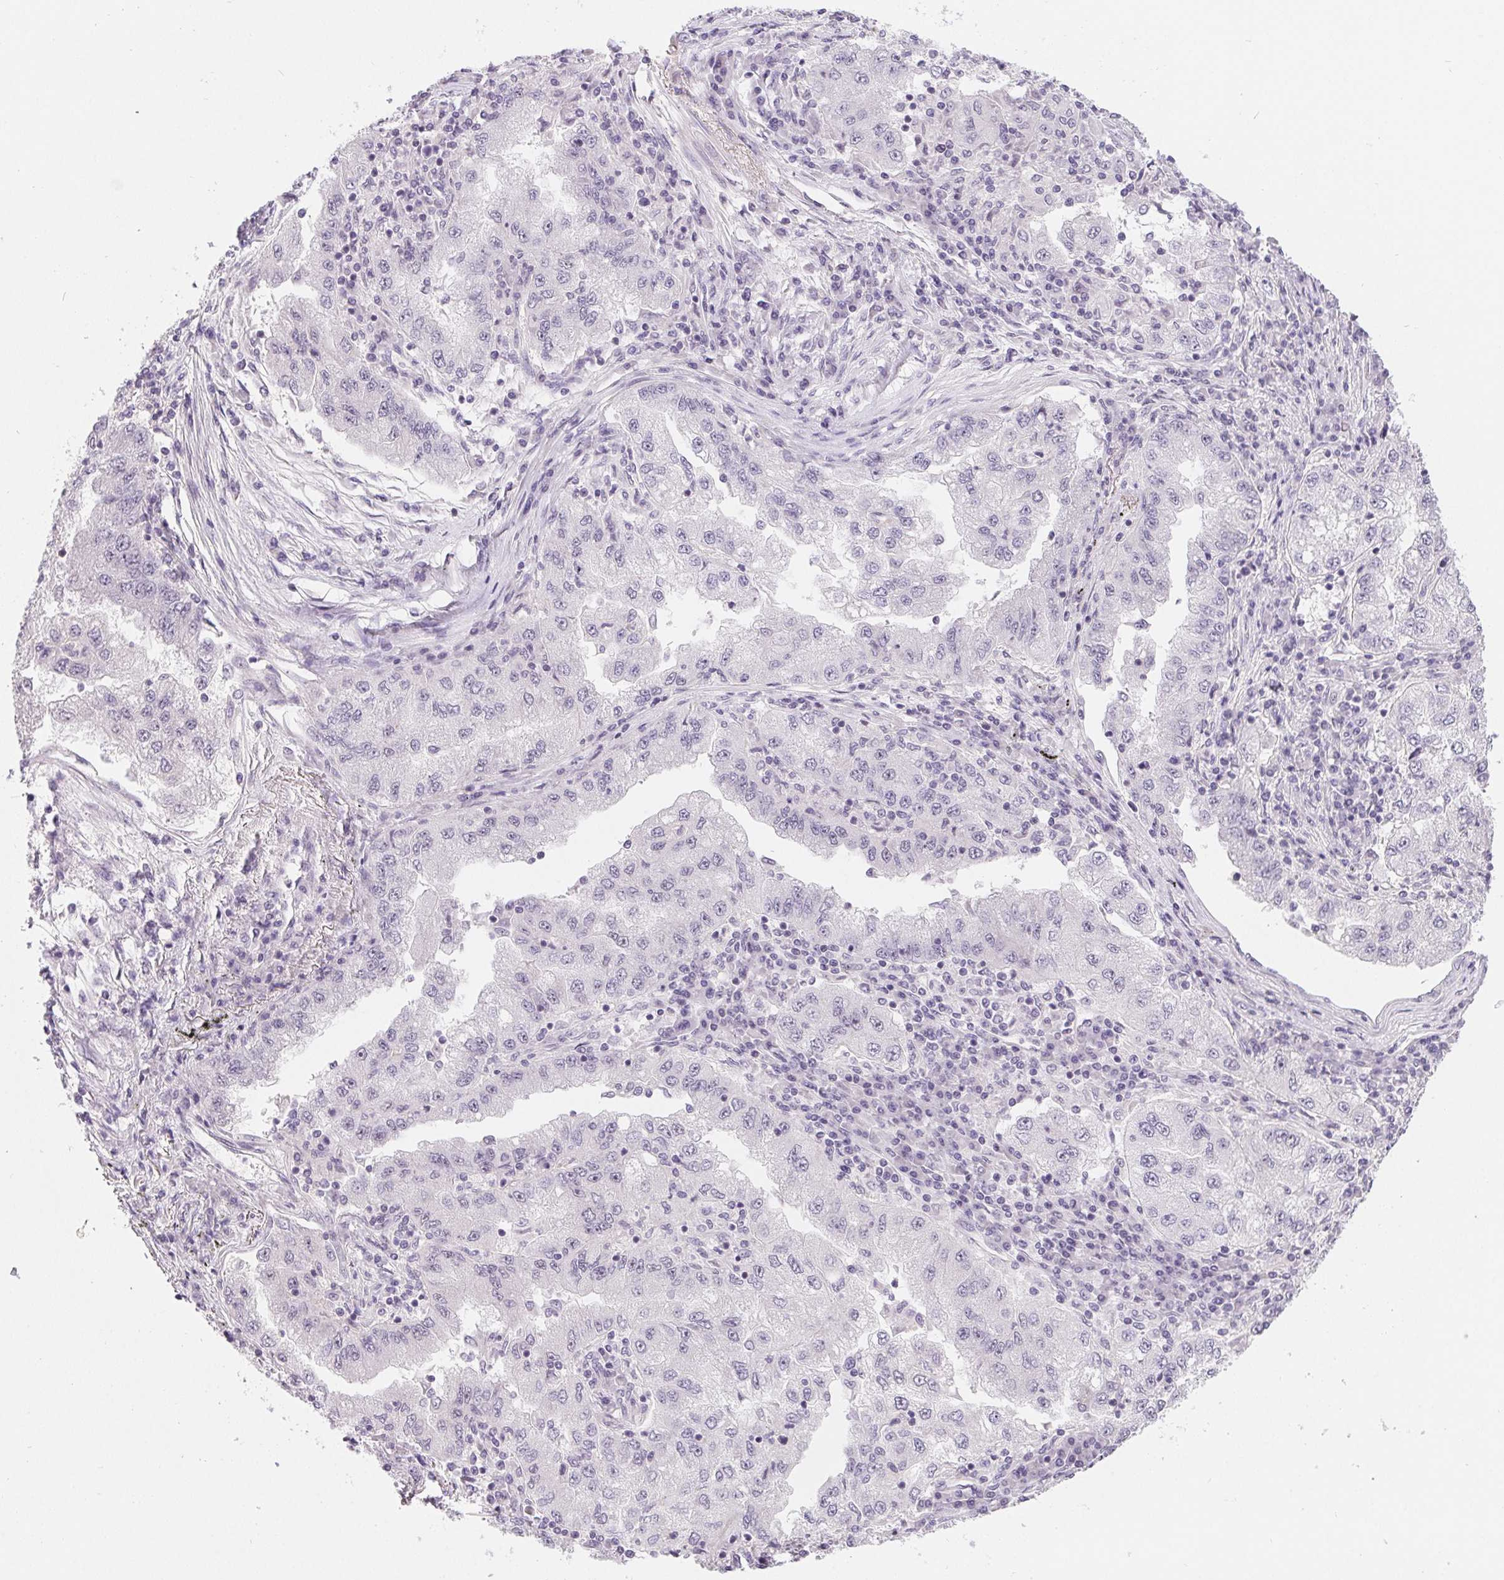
{"staining": {"intensity": "negative", "quantity": "none", "location": "none"}, "tissue": "lung cancer", "cell_type": "Tumor cells", "image_type": "cancer", "snomed": [{"axis": "morphology", "description": "Adenocarcinoma, NOS"}, {"axis": "morphology", "description": "Adenocarcinoma primary or metastatic"}, {"axis": "topography", "description": "Lung"}], "caption": "A photomicrograph of adenocarcinoma primary or metastatic (lung) stained for a protein reveals no brown staining in tumor cells.", "gene": "LCA5L", "patient": {"sex": "male", "age": 74}}